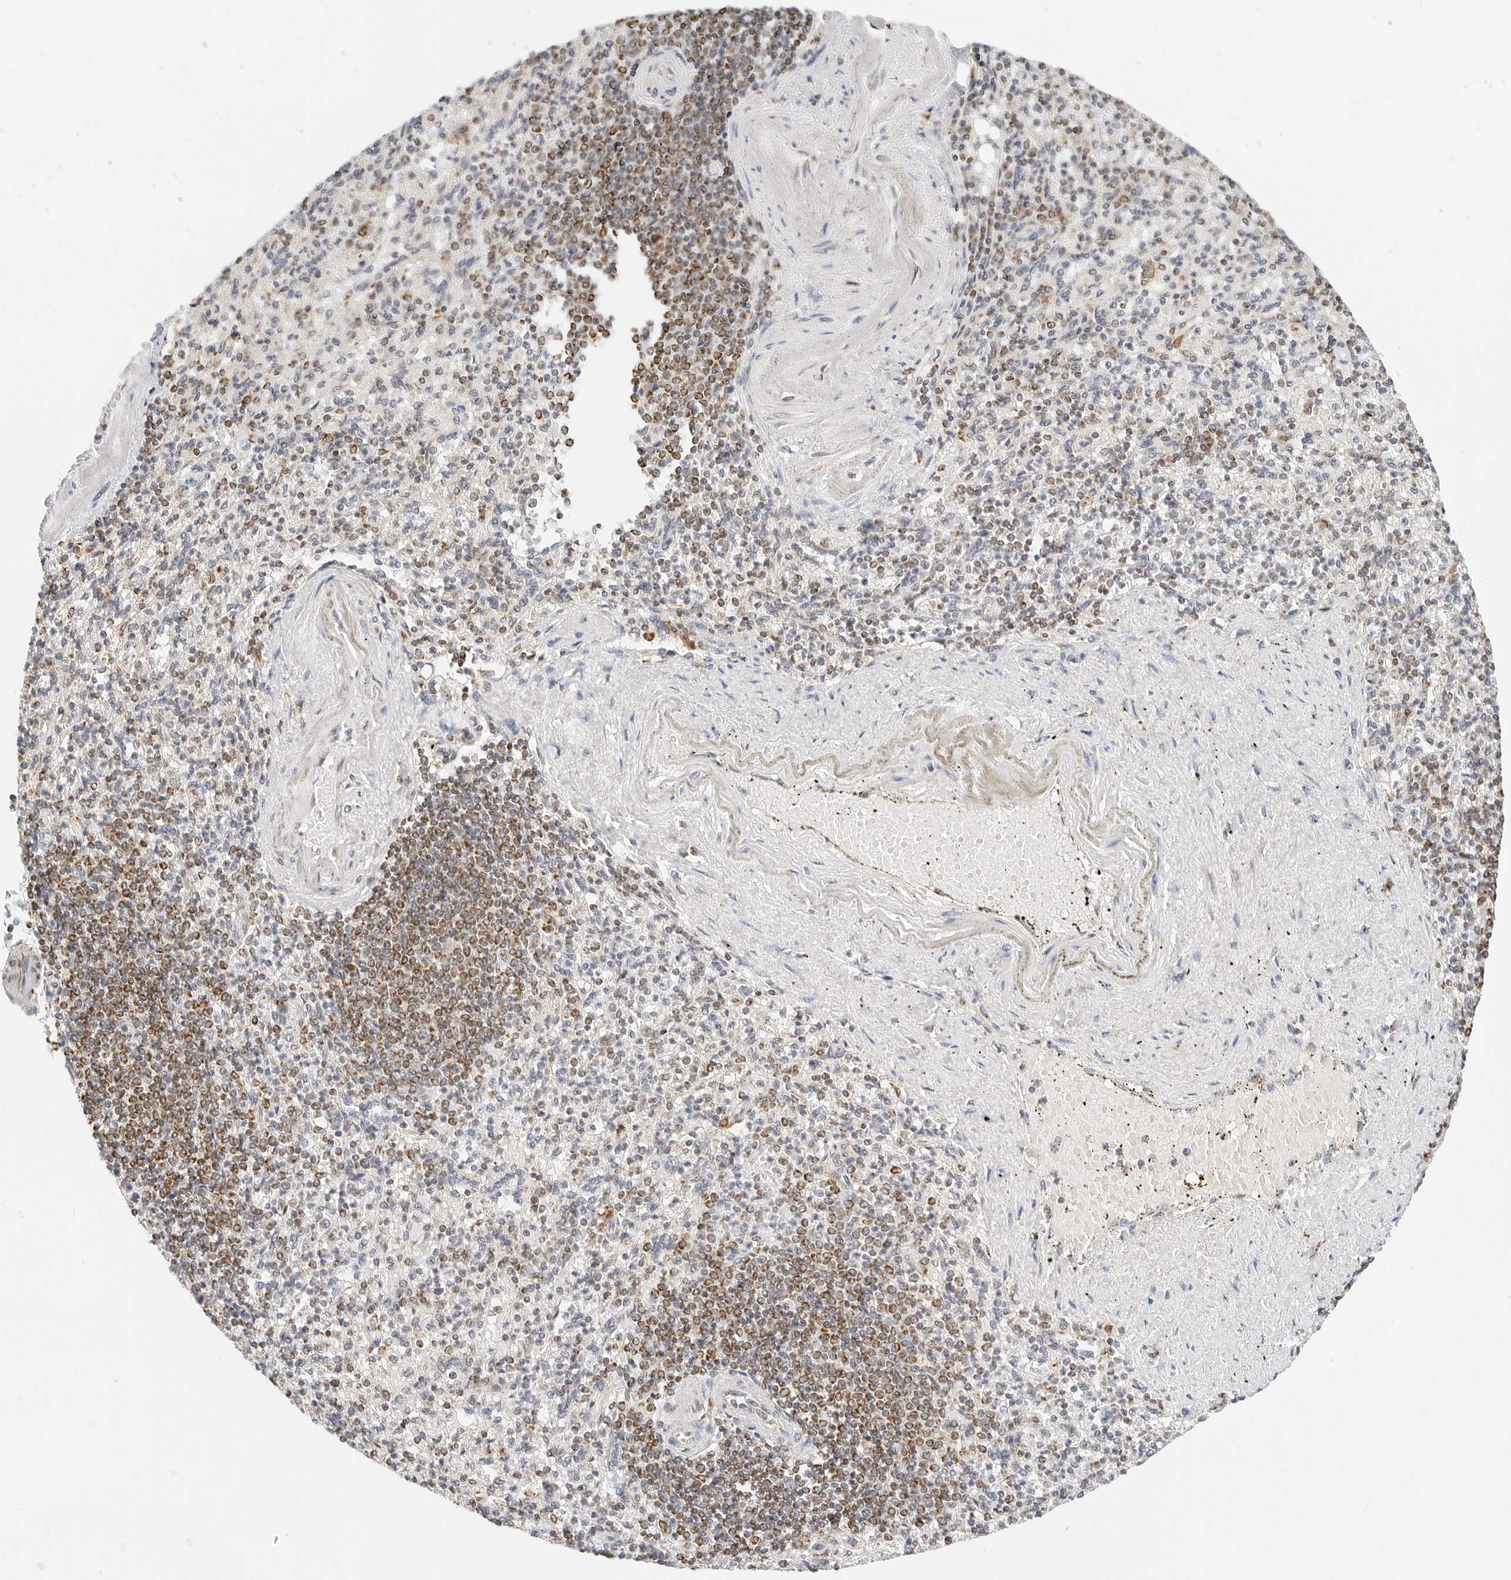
{"staining": {"intensity": "weak", "quantity": "25%-75%", "location": "cytoplasmic/membranous"}, "tissue": "spleen", "cell_type": "Cells in red pulp", "image_type": "normal", "snomed": [{"axis": "morphology", "description": "Normal tissue, NOS"}, {"axis": "topography", "description": "Spleen"}], "caption": "Weak cytoplasmic/membranous staining for a protein is present in approximately 25%-75% of cells in red pulp of benign spleen using immunohistochemistry.", "gene": "ATL1", "patient": {"sex": "female", "age": 74}}